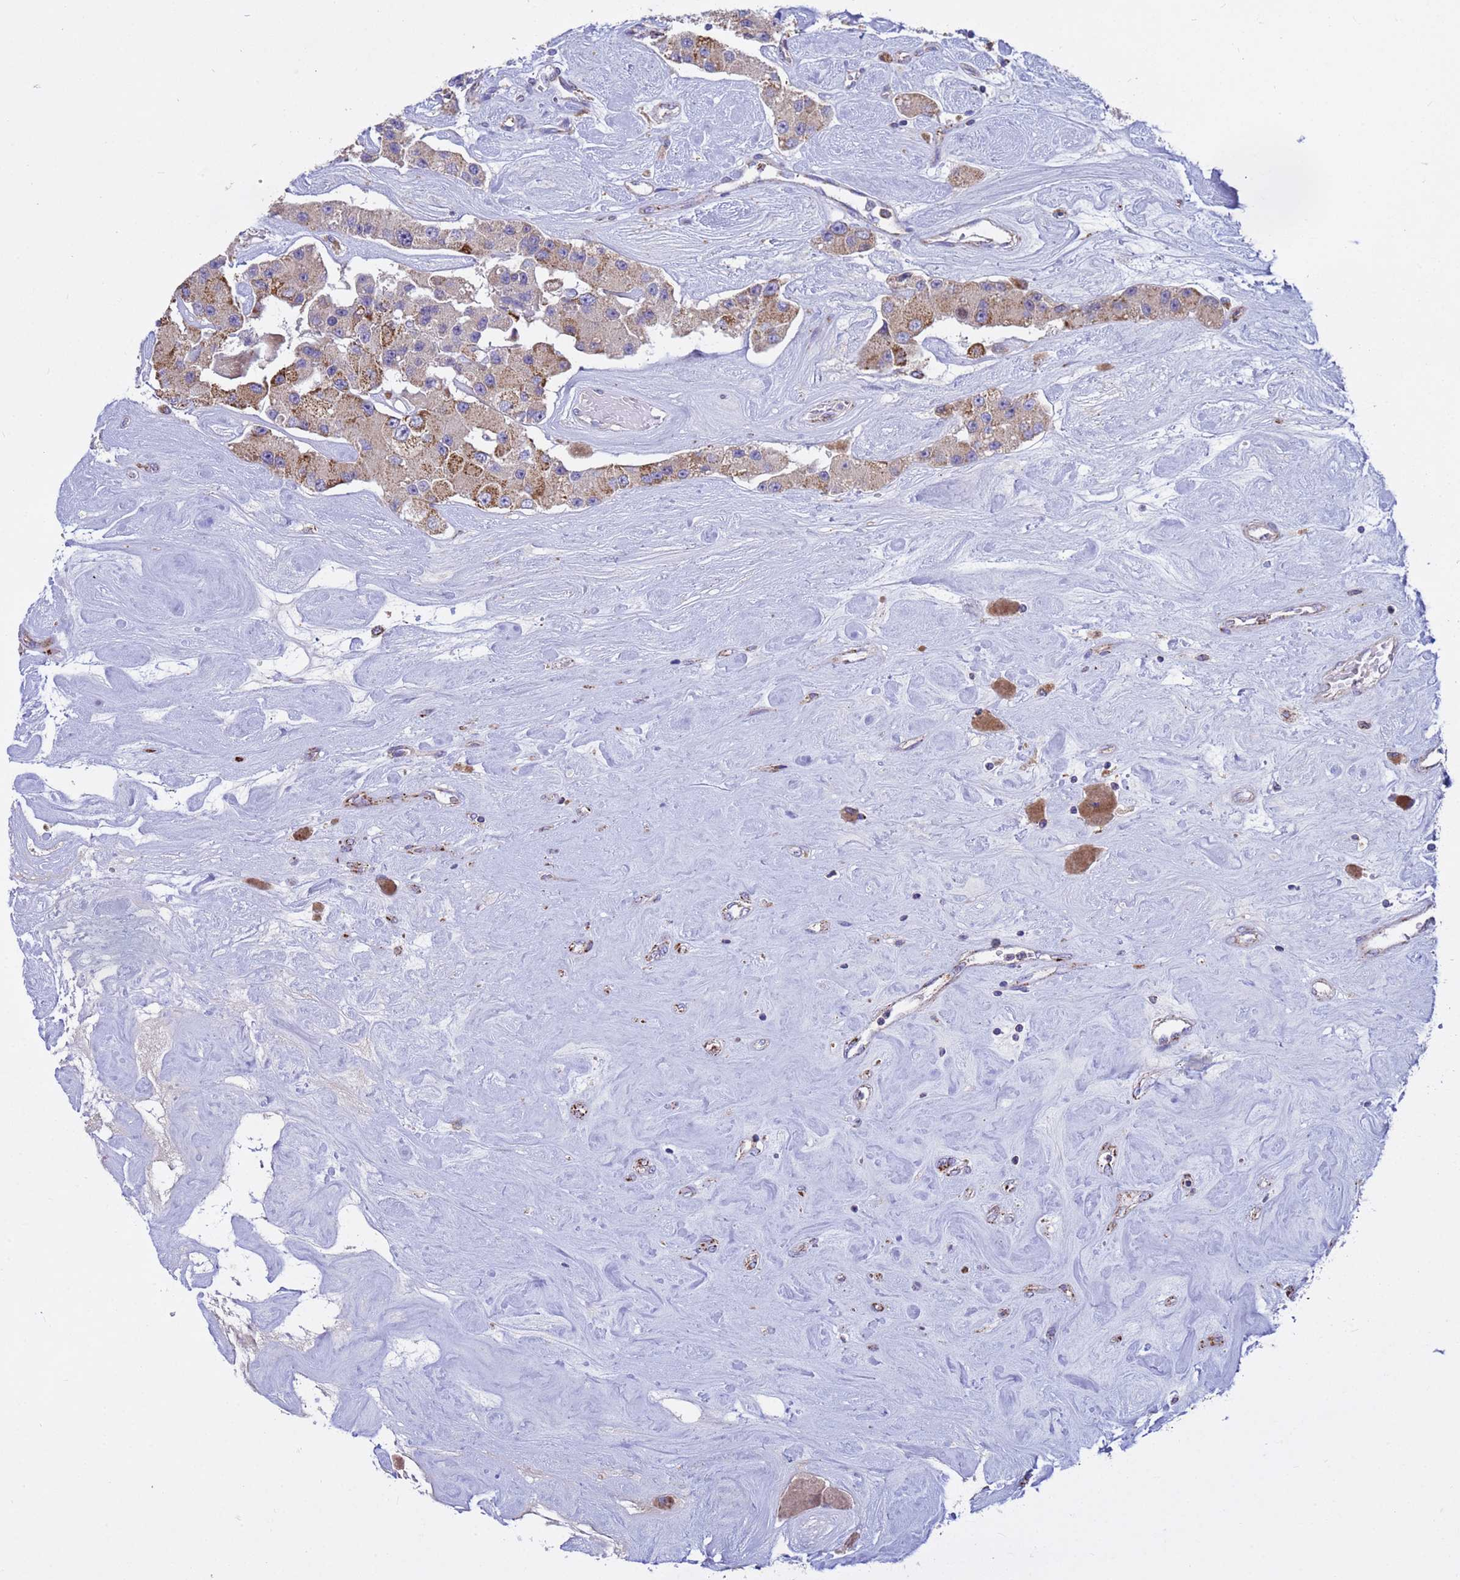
{"staining": {"intensity": "moderate", "quantity": "25%-75%", "location": "cytoplasmic/membranous"}, "tissue": "carcinoid", "cell_type": "Tumor cells", "image_type": "cancer", "snomed": [{"axis": "morphology", "description": "Carcinoid, malignant, NOS"}, {"axis": "topography", "description": "Pancreas"}], "caption": "Immunohistochemical staining of malignant carcinoid demonstrates medium levels of moderate cytoplasmic/membranous protein expression in approximately 25%-75% of tumor cells. Immunohistochemistry stains the protein of interest in brown and the nuclei are stained blue.", "gene": "TUBGCP3", "patient": {"sex": "male", "age": 41}}